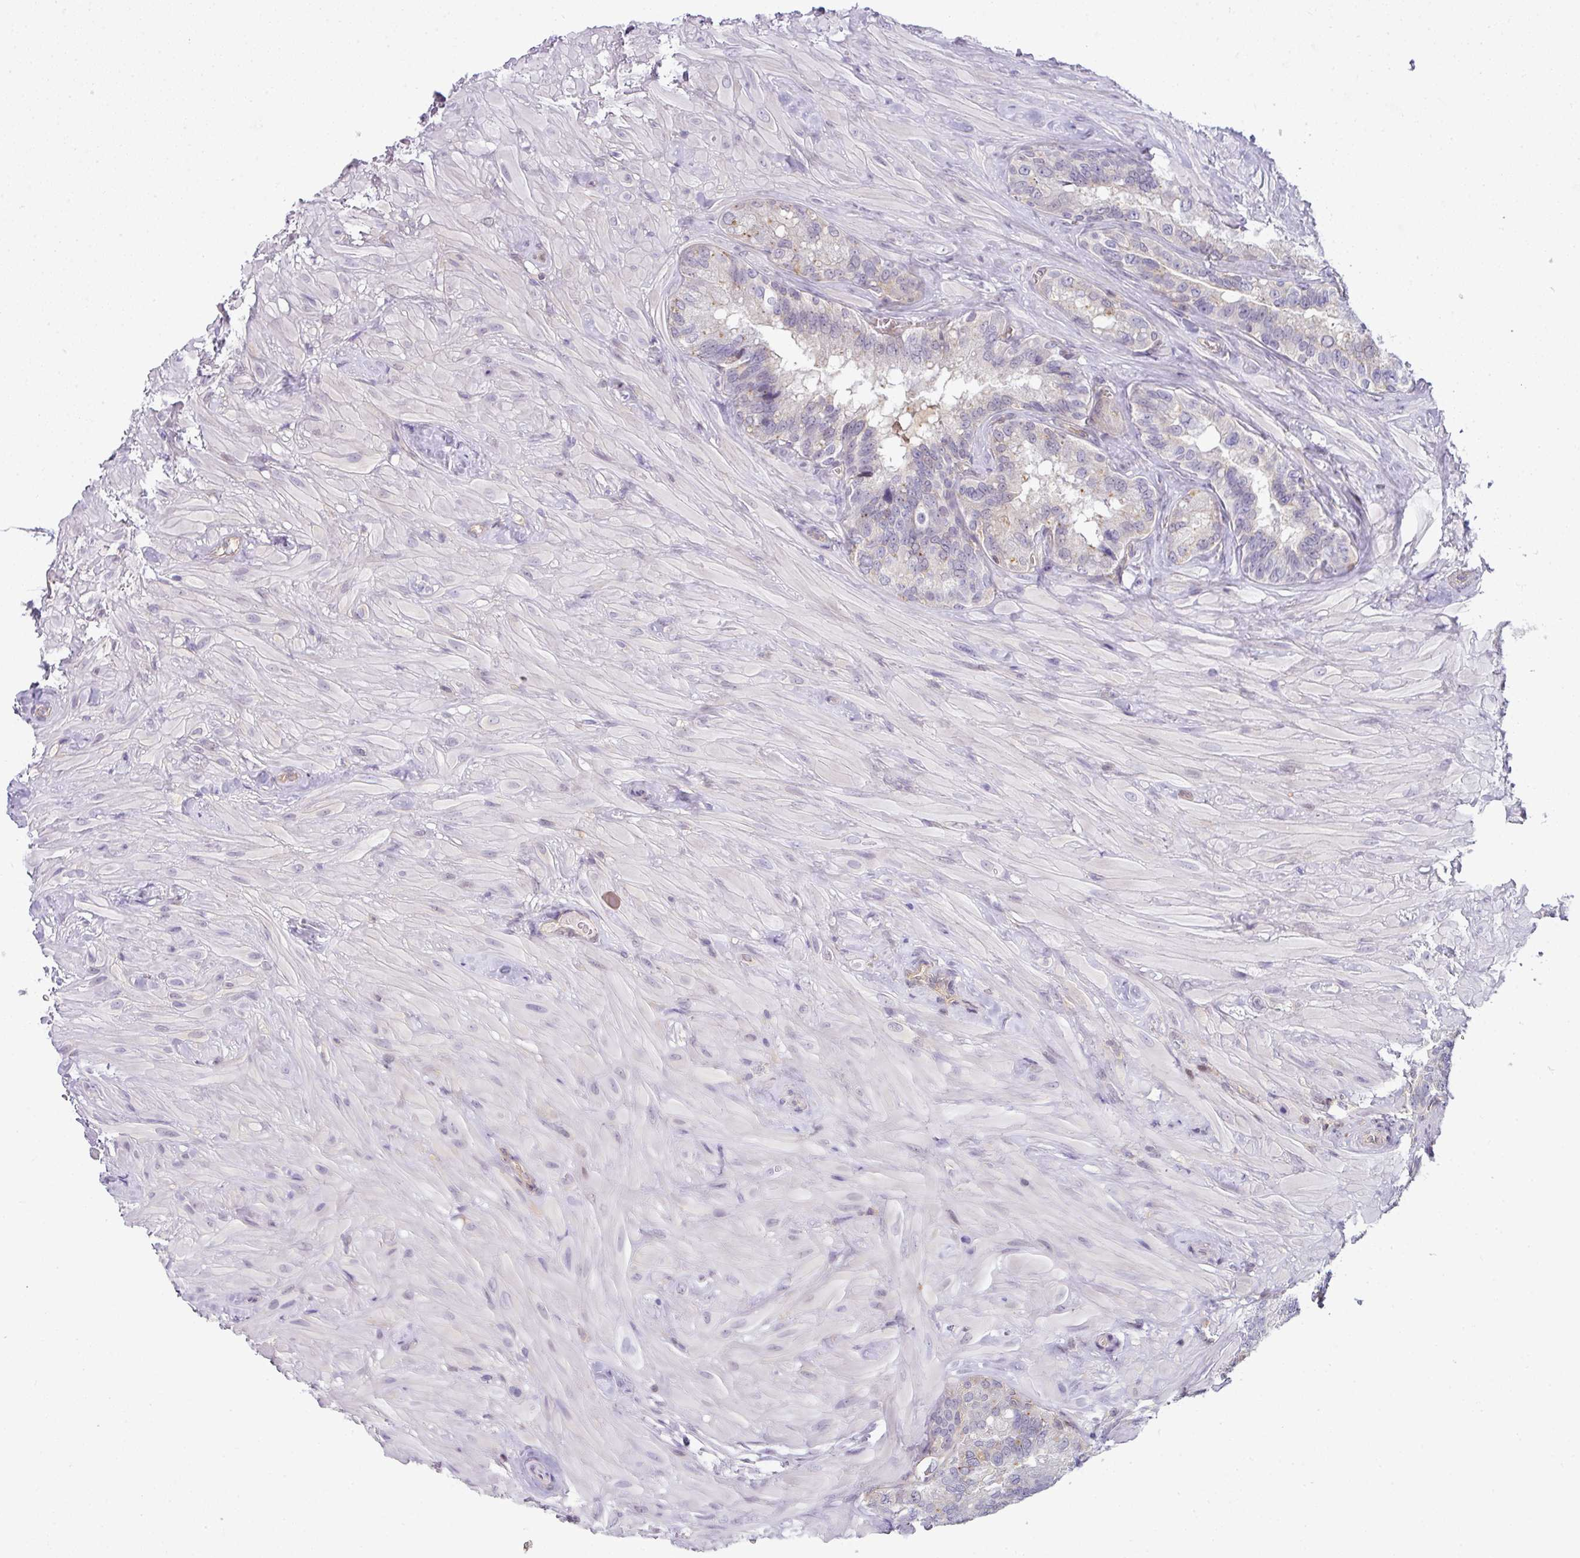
{"staining": {"intensity": "weak", "quantity": "25%-75%", "location": "cytoplasmic/membranous"}, "tissue": "seminal vesicle", "cell_type": "Glandular cells", "image_type": "normal", "snomed": [{"axis": "morphology", "description": "Normal tissue, NOS"}, {"axis": "topography", "description": "Seminal veicle"}], "caption": "The photomicrograph demonstrates a brown stain indicating the presence of a protein in the cytoplasmic/membranous of glandular cells in seminal vesicle. (DAB (3,3'-diaminobenzidine) = brown stain, brightfield microscopy at high magnification).", "gene": "STAT5A", "patient": {"sex": "male", "age": 60}}